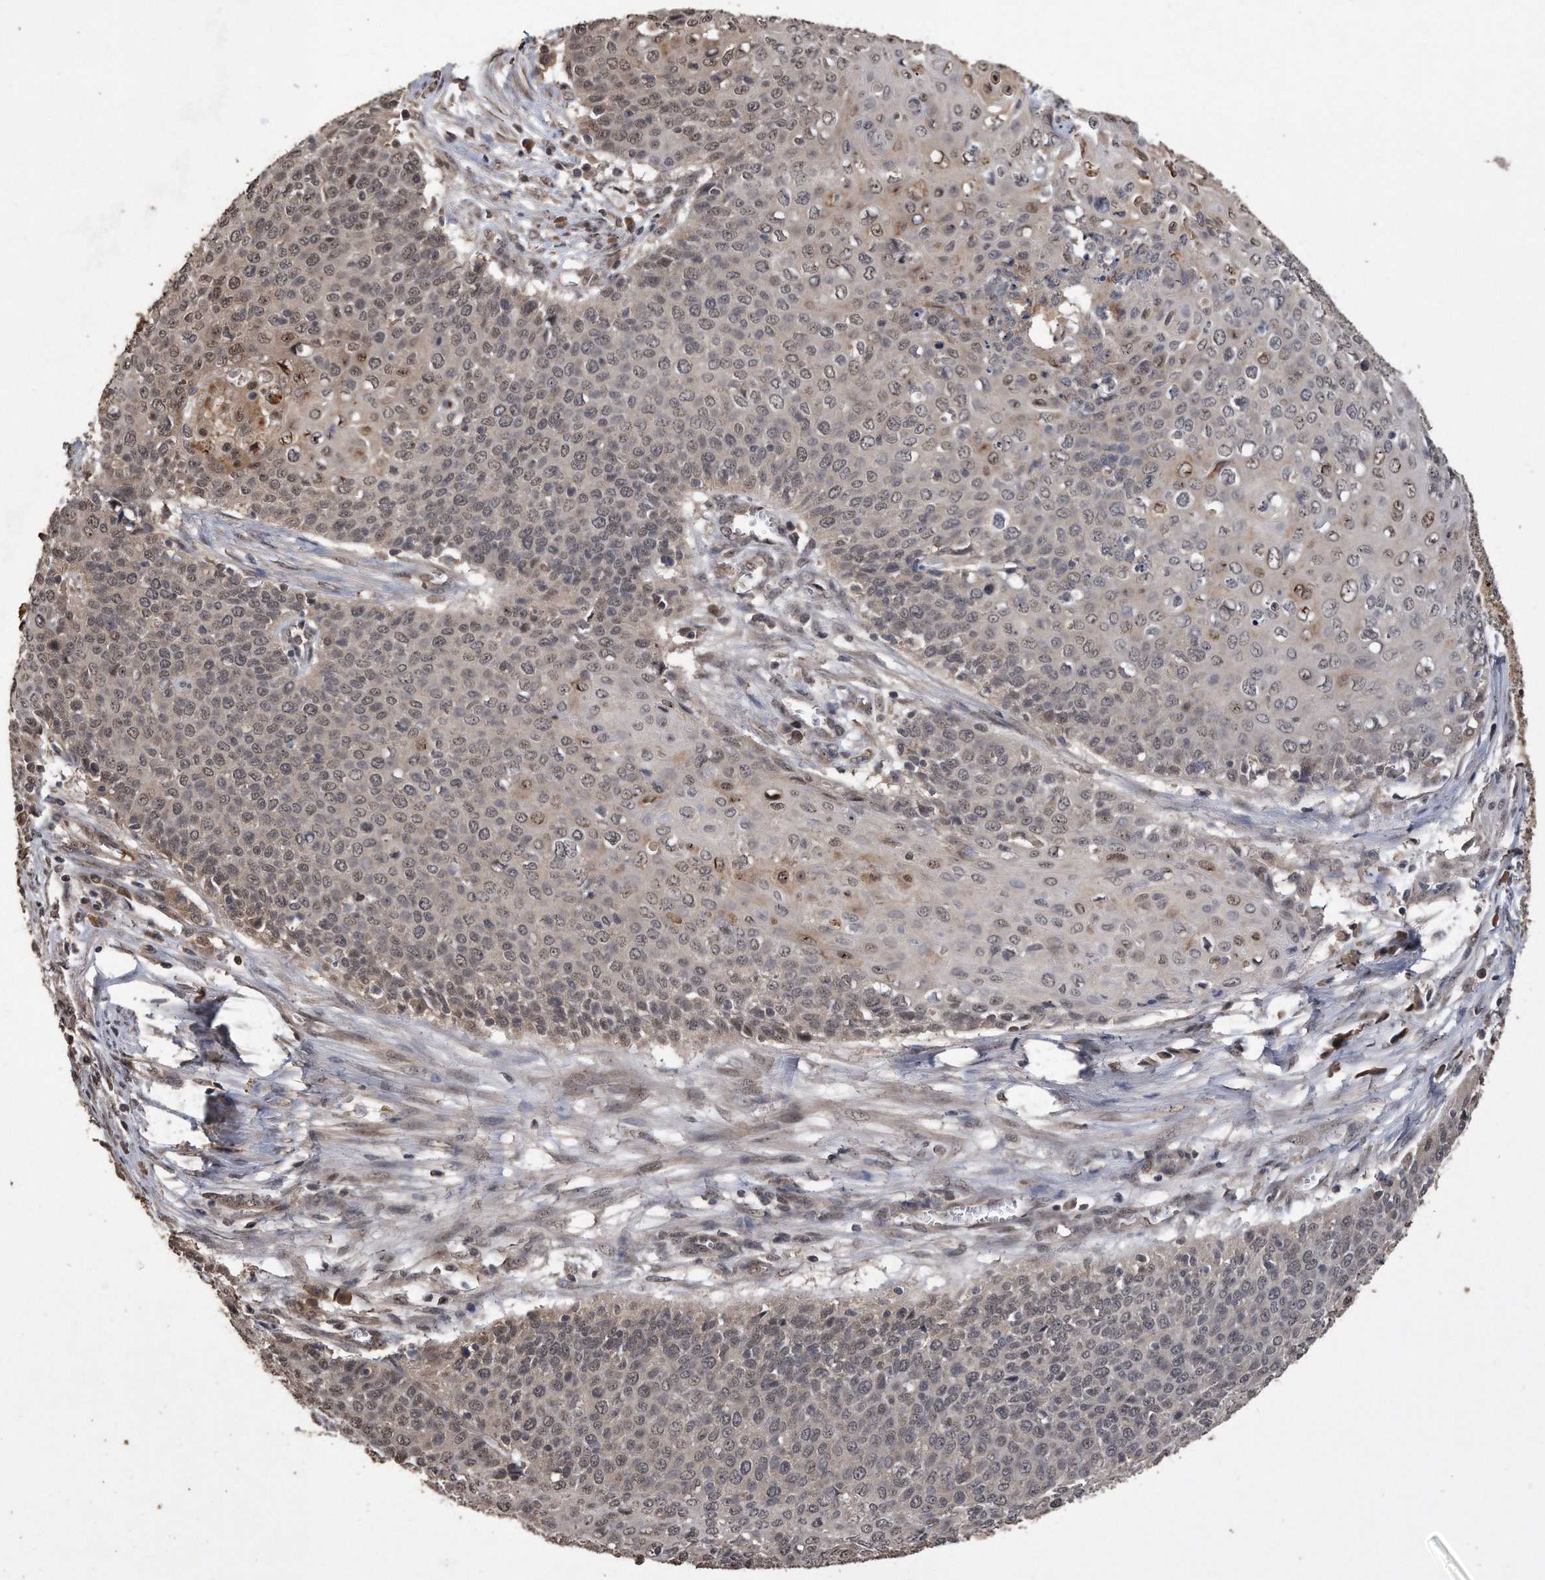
{"staining": {"intensity": "weak", "quantity": "25%-75%", "location": "nuclear"}, "tissue": "cervical cancer", "cell_type": "Tumor cells", "image_type": "cancer", "snomed": [{"axis": "morphology", "description": "Squamous cell carcinoma, NOS"}, {"axis": "topography", "description": "Cervix"}], "caption": "Cervical squamous cell carcinoma was stained to show a protein in brown. There is low levels of weak nuclear staining in about 25%-75% of tumor cells. The staining is performed using DAB (3,3'-diaminobenzidine) brown chromogen to label protein expression. The nuclei are counter-stained blue using hematoxylin.", "gene": "PELO", "patient": {"sex": "female", "age": 39}}